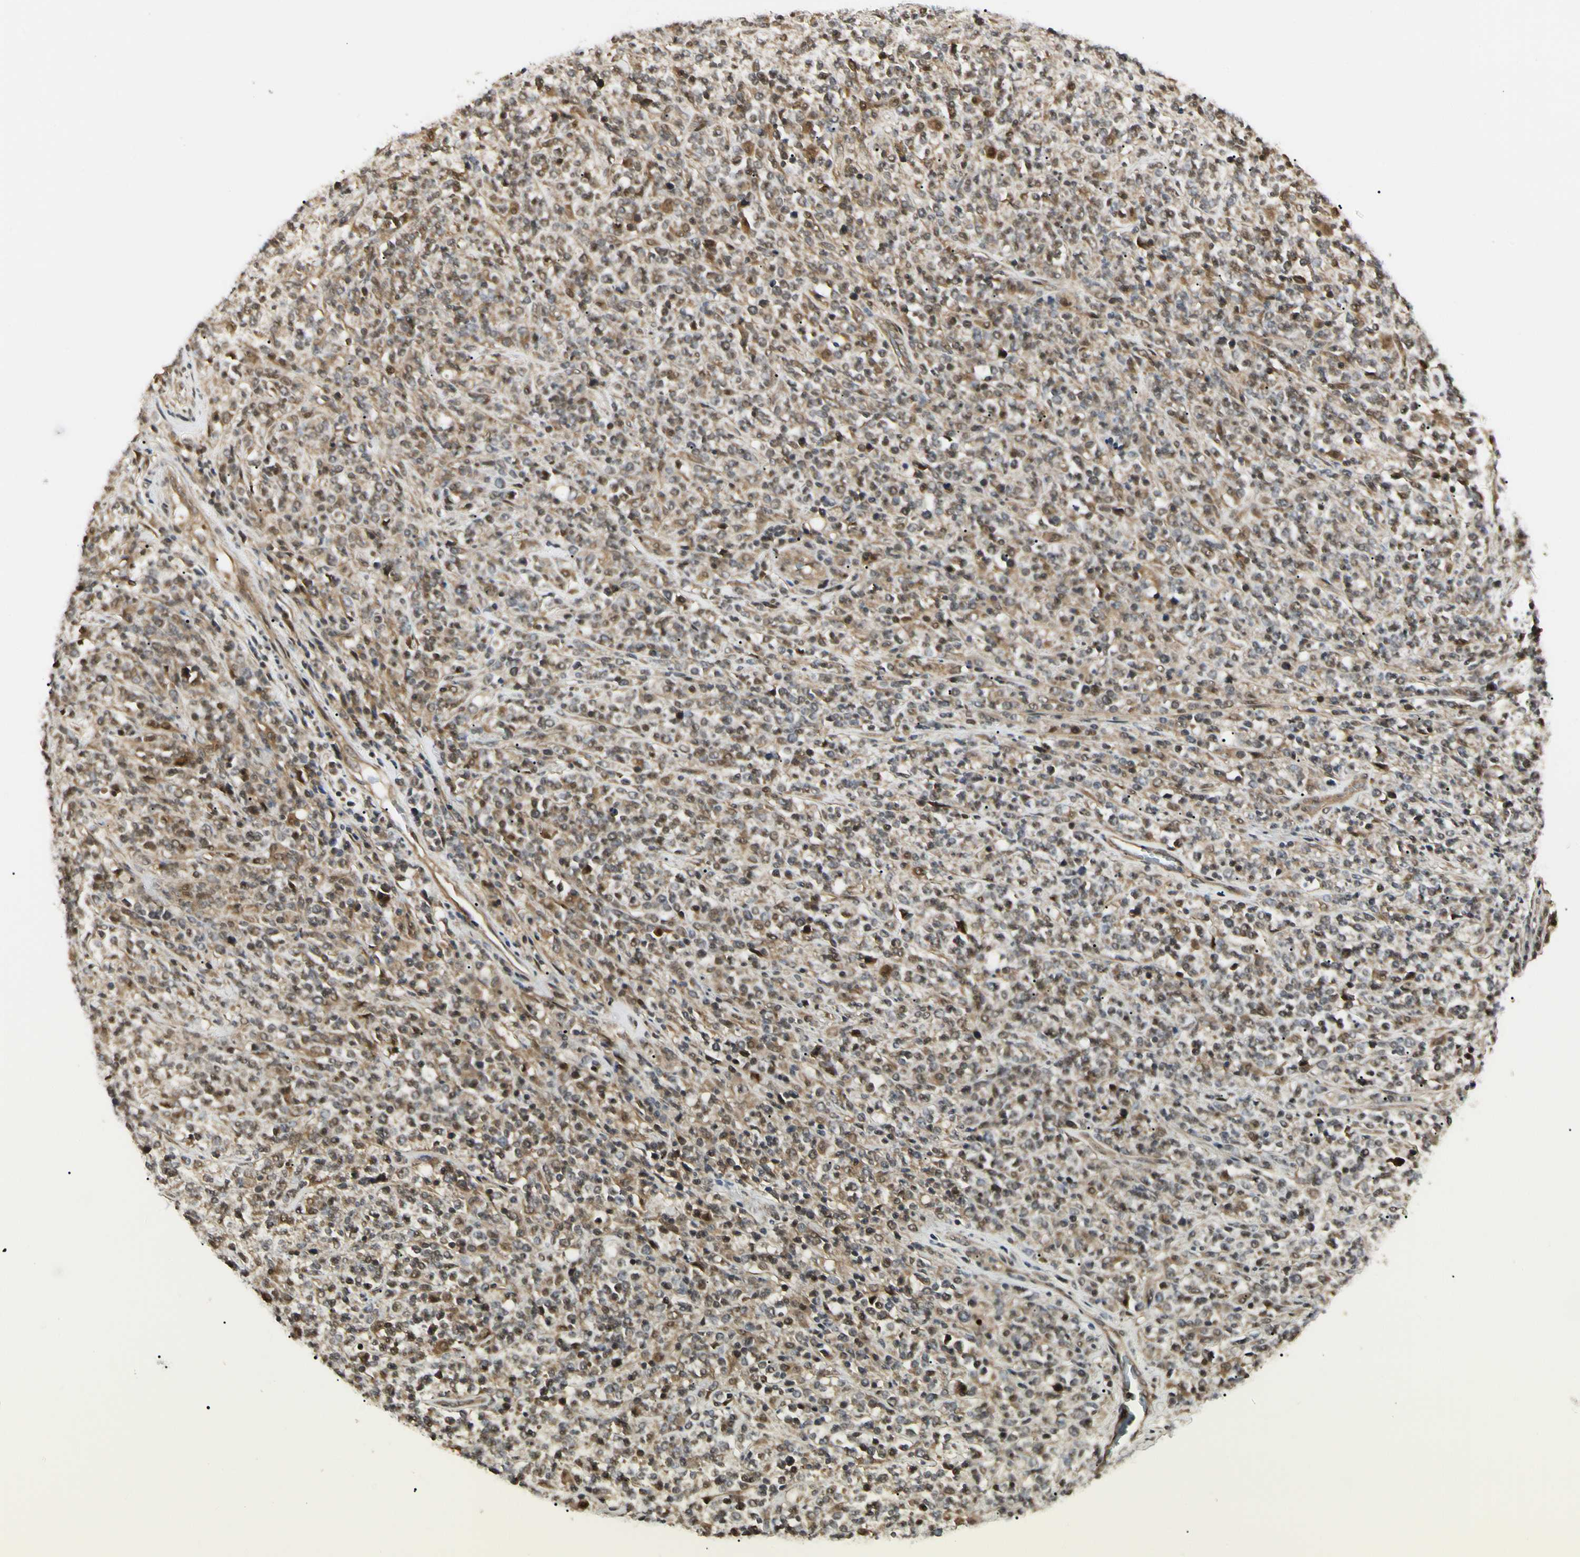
{"staining": {"intensity": "moderate", "quantity": ">75%", "location": "cytoplasmic/membranous,nuclear"}, "tissue": "lymphoma", "cell_type": "Tumor cells", "image_type": "cancer", "snomed": [{"axis": "morphology", "description": "Malignant lymphoma, non-Hodgkin's type, High grade"}, {"axis": "topography", "description": "Soft tissue"}], "caption": "Brown immunohistochemical staining in lymphoma demonstrates moderate cytoplasmic/membranous and nuclear expression in approximately >75% of tumor cells.", "gene": "UBE2Z", "patient": {"sex": "male", "age": 18}}